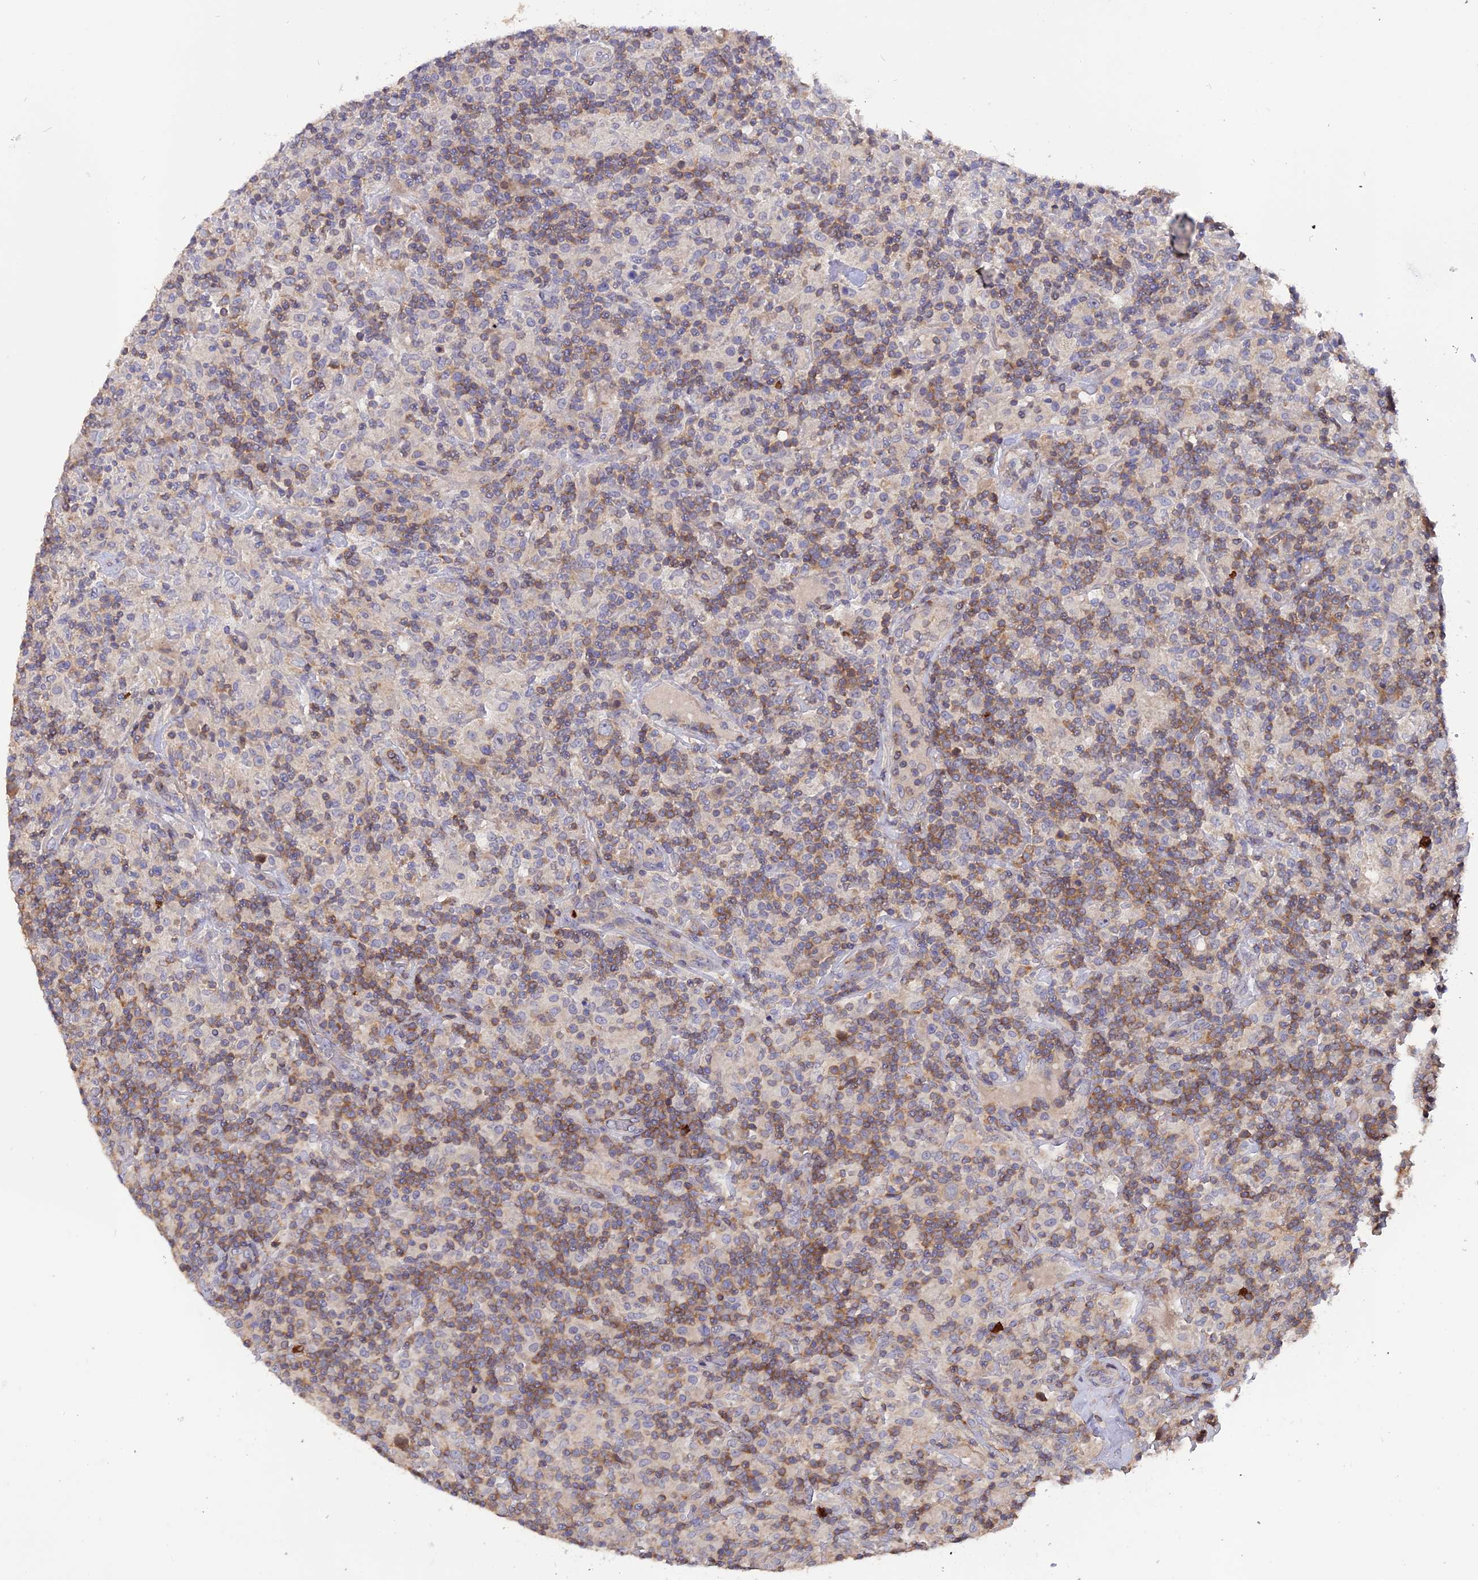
{"staining": {"intensity": "negative", "quantity": "none", "location": "none"}, "tissue": "lymphoma", "cell_type": "Tumor cells", "image_type": "cancer", "snomed": [{"axis": "morphology", "description": "Hodgkin's disease, NOS"}, {"axis": "topography", "description": "Lymph node"}], "caption": "This is a photomicrograph of immunohistochemistry (IHC) staining of Hodgkin's disease, which shows no positivity in tumor cells.", "gene": "CARMIL2", "patient": {"sex": "male", "age": 70}}